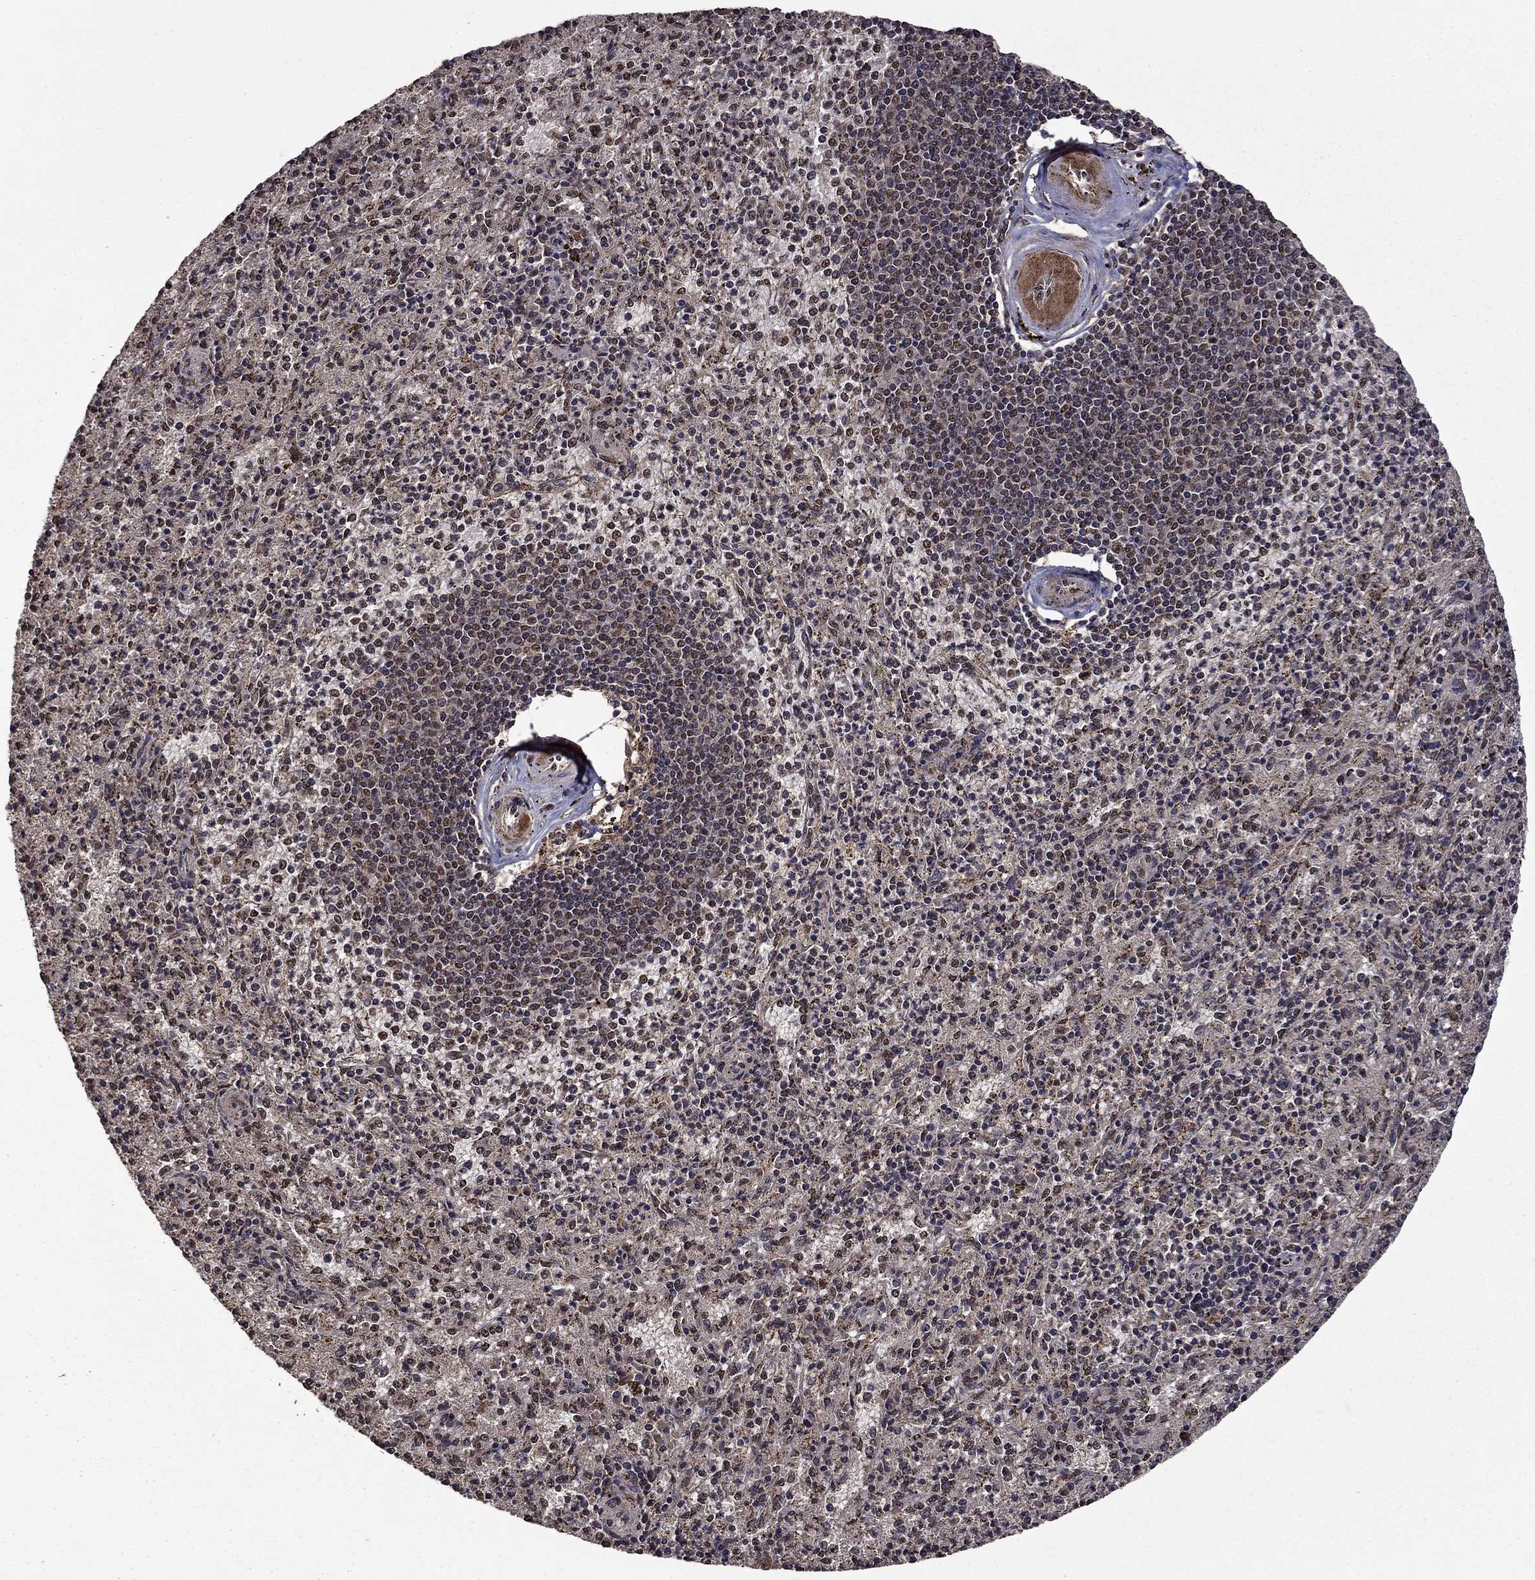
{"staining": {"intensity": "moderate", "quantity": "25%-75%", "location": "cytoplasmic/membranous"}, "tissue": "spleen", "cell_type": "Cells in red pulp", "image_type": "normal", "snomed": [{"axis": "morphology", "description": "Normal tissue, NOS"}, {"axis": "topography", "description": "Spleen"}], "caption": "Protein expression analysis of unremarkable spleen shows moderate cytoplasmic/membranous staining in approximately 25%-75% of cells in red pulp. (Stains: DAB (3,3'-diaminobenzidine) in brown, nuclei in blue, Microscopy: brightfield microscopy at high magnification).", "gene": "ITM2B", "patient": {"sex": "male", "age": 60}}